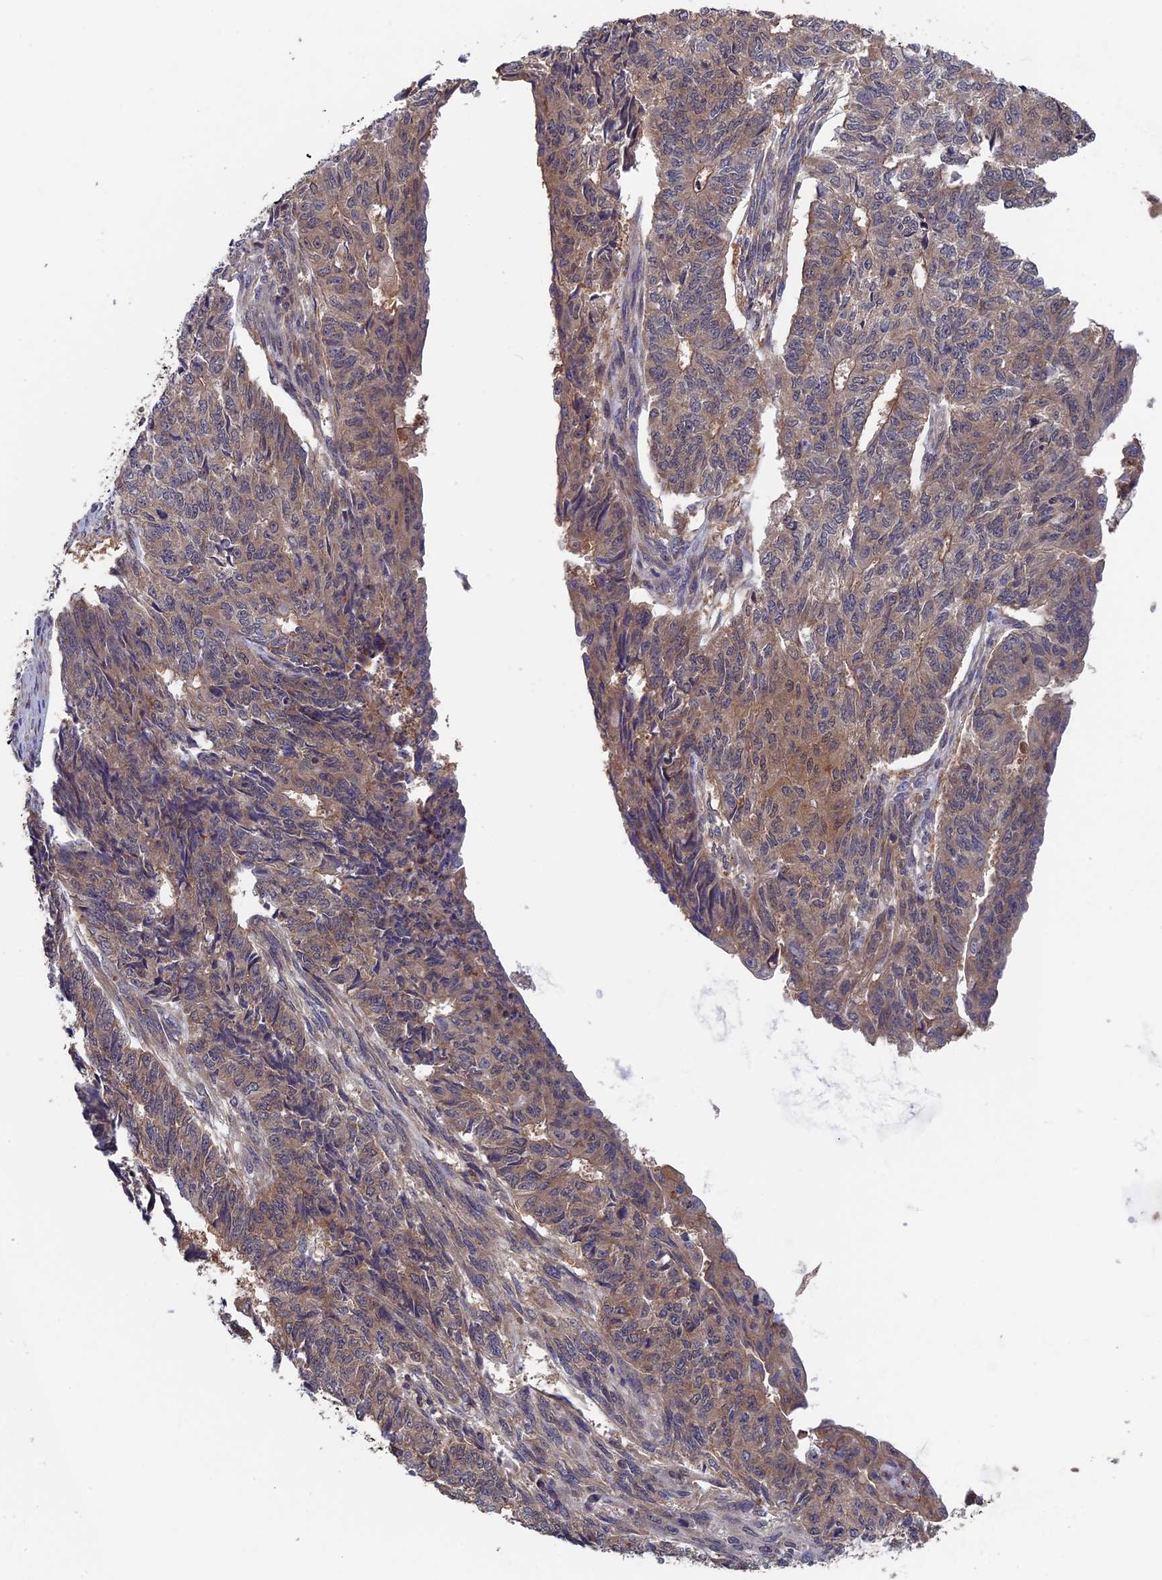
{"staining": {"intensity": "moderate", "quantity": "25%-75%", "location": "cytoplasmic/membranous"}, "tissue": "endometrial cancer", "cell_type": "Tumor cells", "image_type": "cancer", "snomed": [{"axis": "morphology", "description": "Adenocarcinoma, NOS"}, {"axis": "topography", "description": "Endometrium"}], "caption": "Protein staining exhibits moderate cytoplasmic/membranous staining in approximately 25%-75% of tumor cells in endometrial cancer. Immunohistochemistry stains the protein in brown and the nuclei are stained blue.", "gene": "LCMT1", "patient": {"sex": "female", "age": 32}}